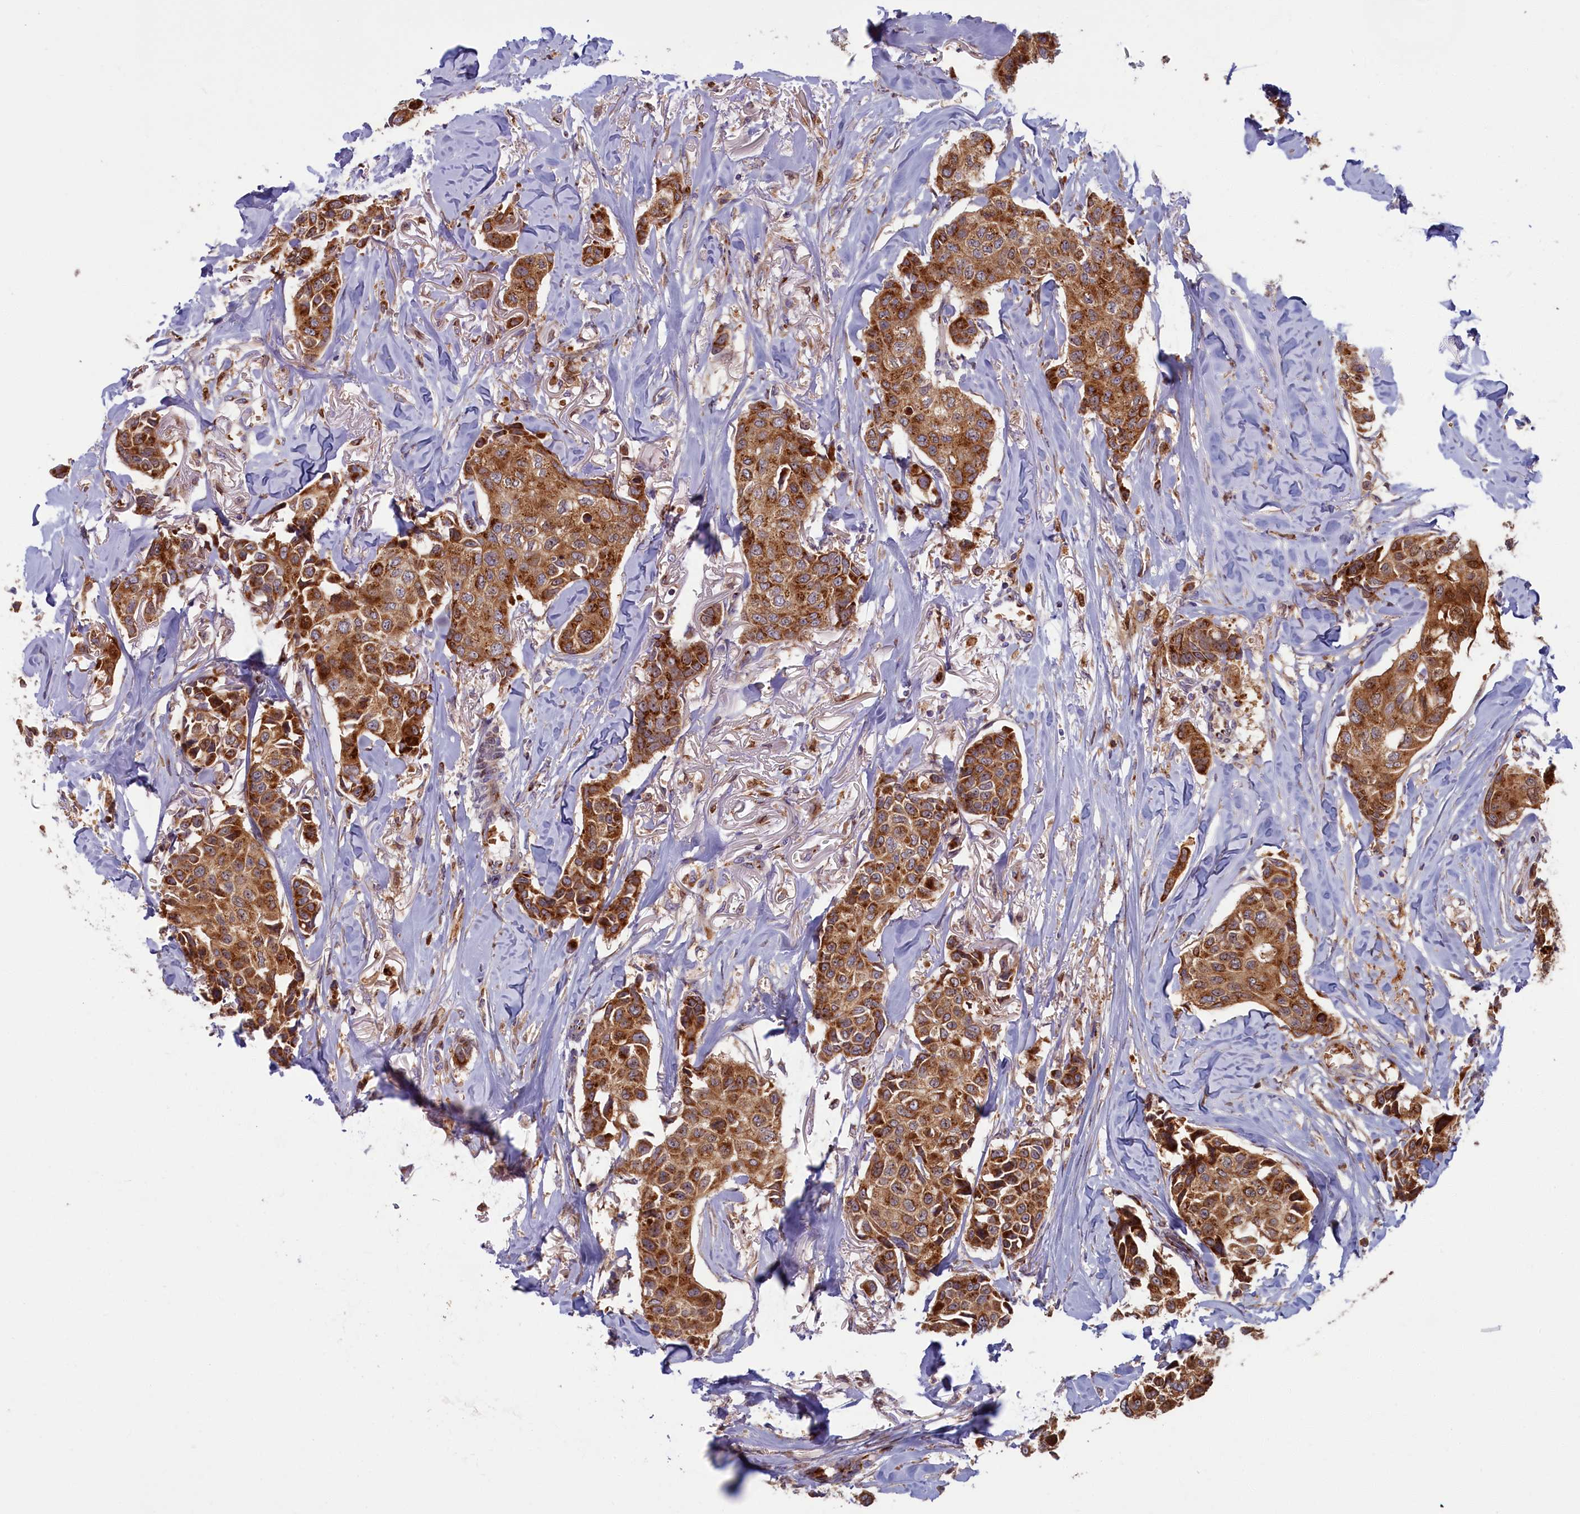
{"staining": {"intensity": "strong", "quantity": ">75%", "location": "cytoplasmic/membranous"}, "tissue": "breast cancer", "cell_type": "Tumor cells", "image_type": "cancer", "snomed": [{"axis": "morphology", "description": "Duct carcinoma"}, {"axis": "topography", "description": "Breast"}], "caption": "An image showing strong cytoplasmic/membranous staining in approximately >75% of tumor cells in breast invasive ductal carcinoma, as visualized by brown immunohistochemical staining.", "gene": "BLVRB", "patient": {"sex": "female", "age": 80}}